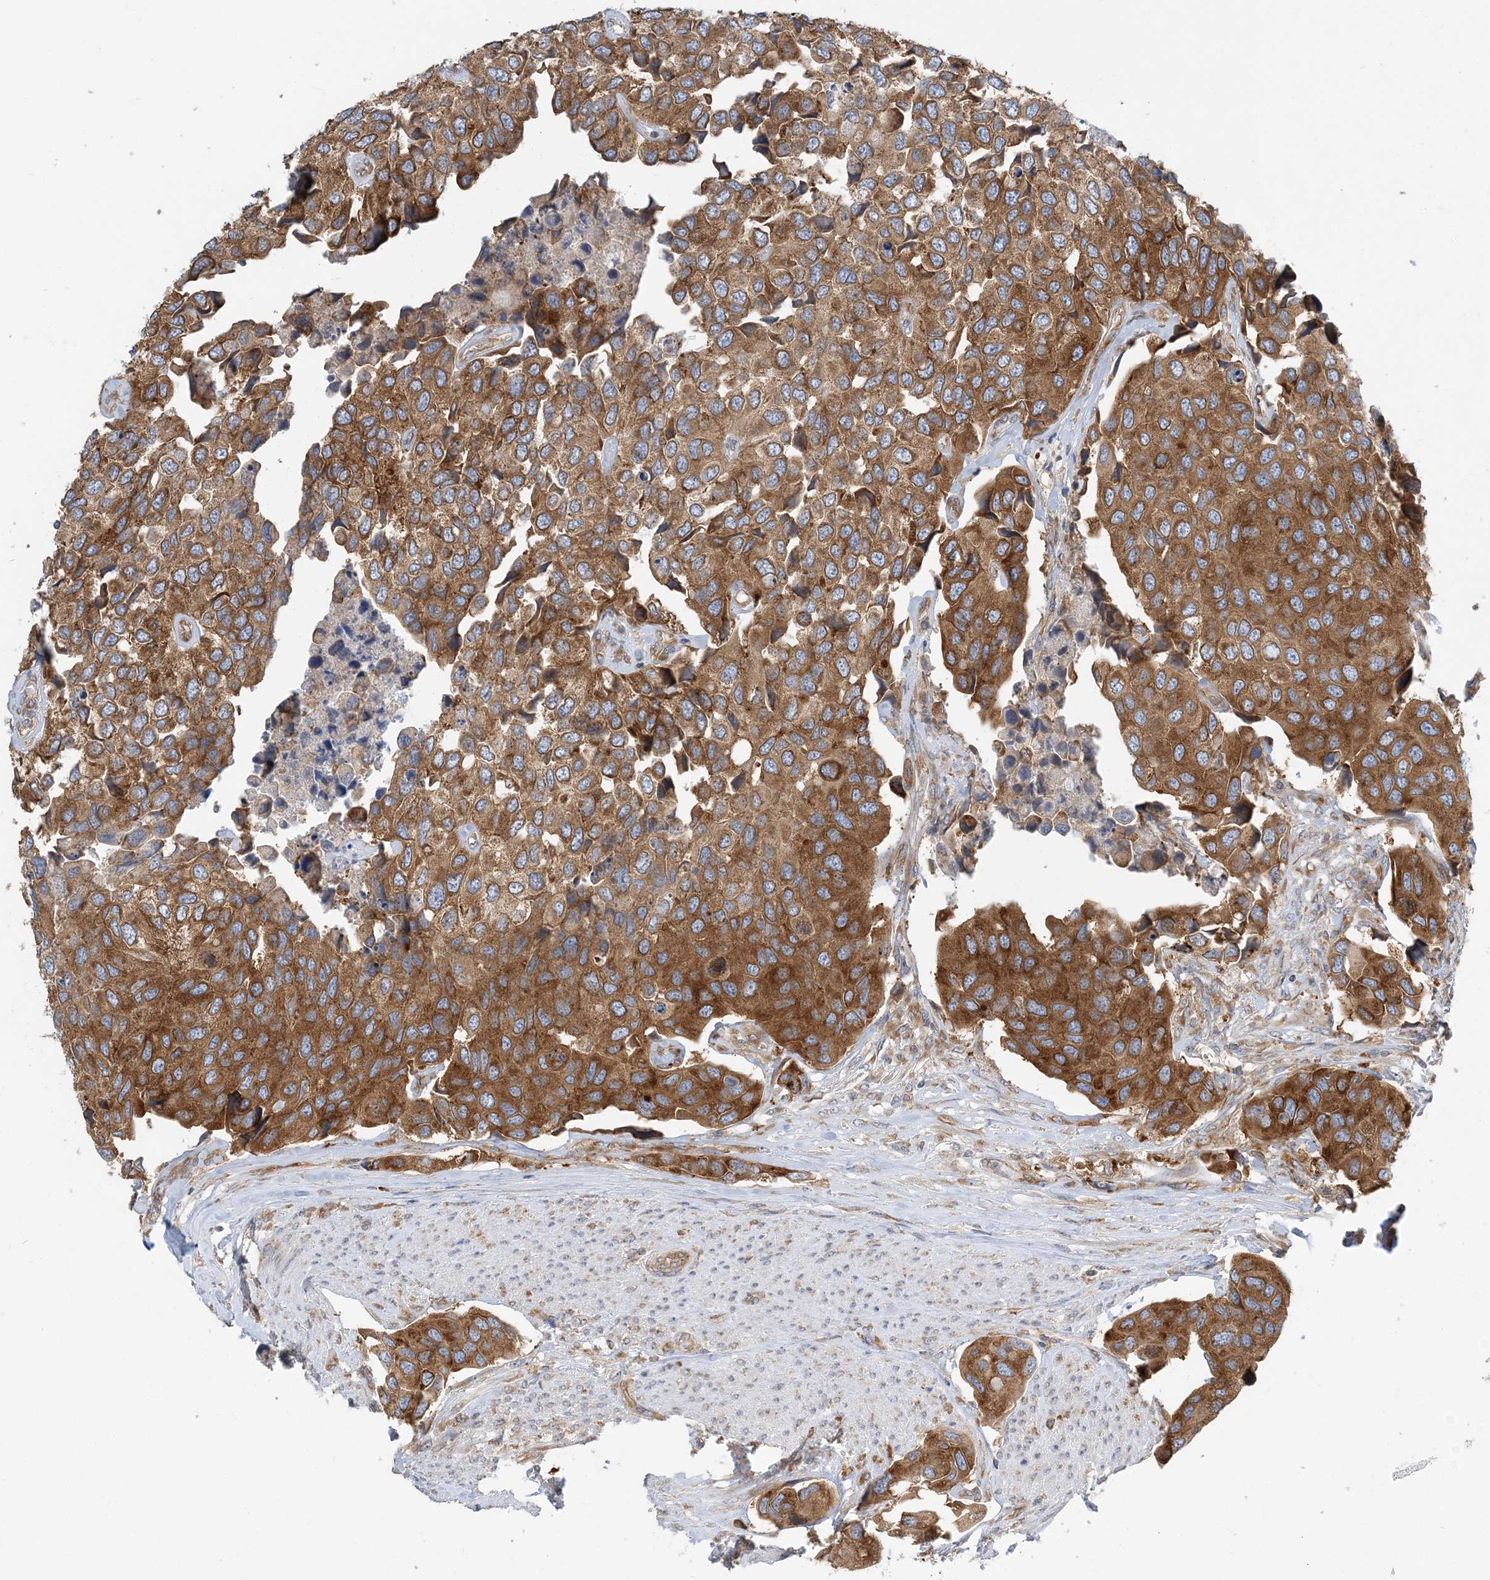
{"staining": {"intensity": "strong", "quantity": ">75%", "location": "cytoplasmic/membranous"}, "tissue": "urothelial cancer", "cell_type": "Tumor cells", "image_type": "cancer", "snomed": [{"axis": "morphology", "description": "Urothelial carcinoma, High grade"}, {"axis": "topography", "description": "Urinary bladder"}], "caption": "An image of urothelial cancer stained for a protein demonstrates strong cytoplasmic/membranous brown staining in tumor cells. Using DAB (3,3'-diaminobenzidine) (brown) and hematoxylin (blue) stains, captured at high magnification using brightfield microscopy.", "gene": "LARP4B", "patient": {"sex": "male", "age": 74}}